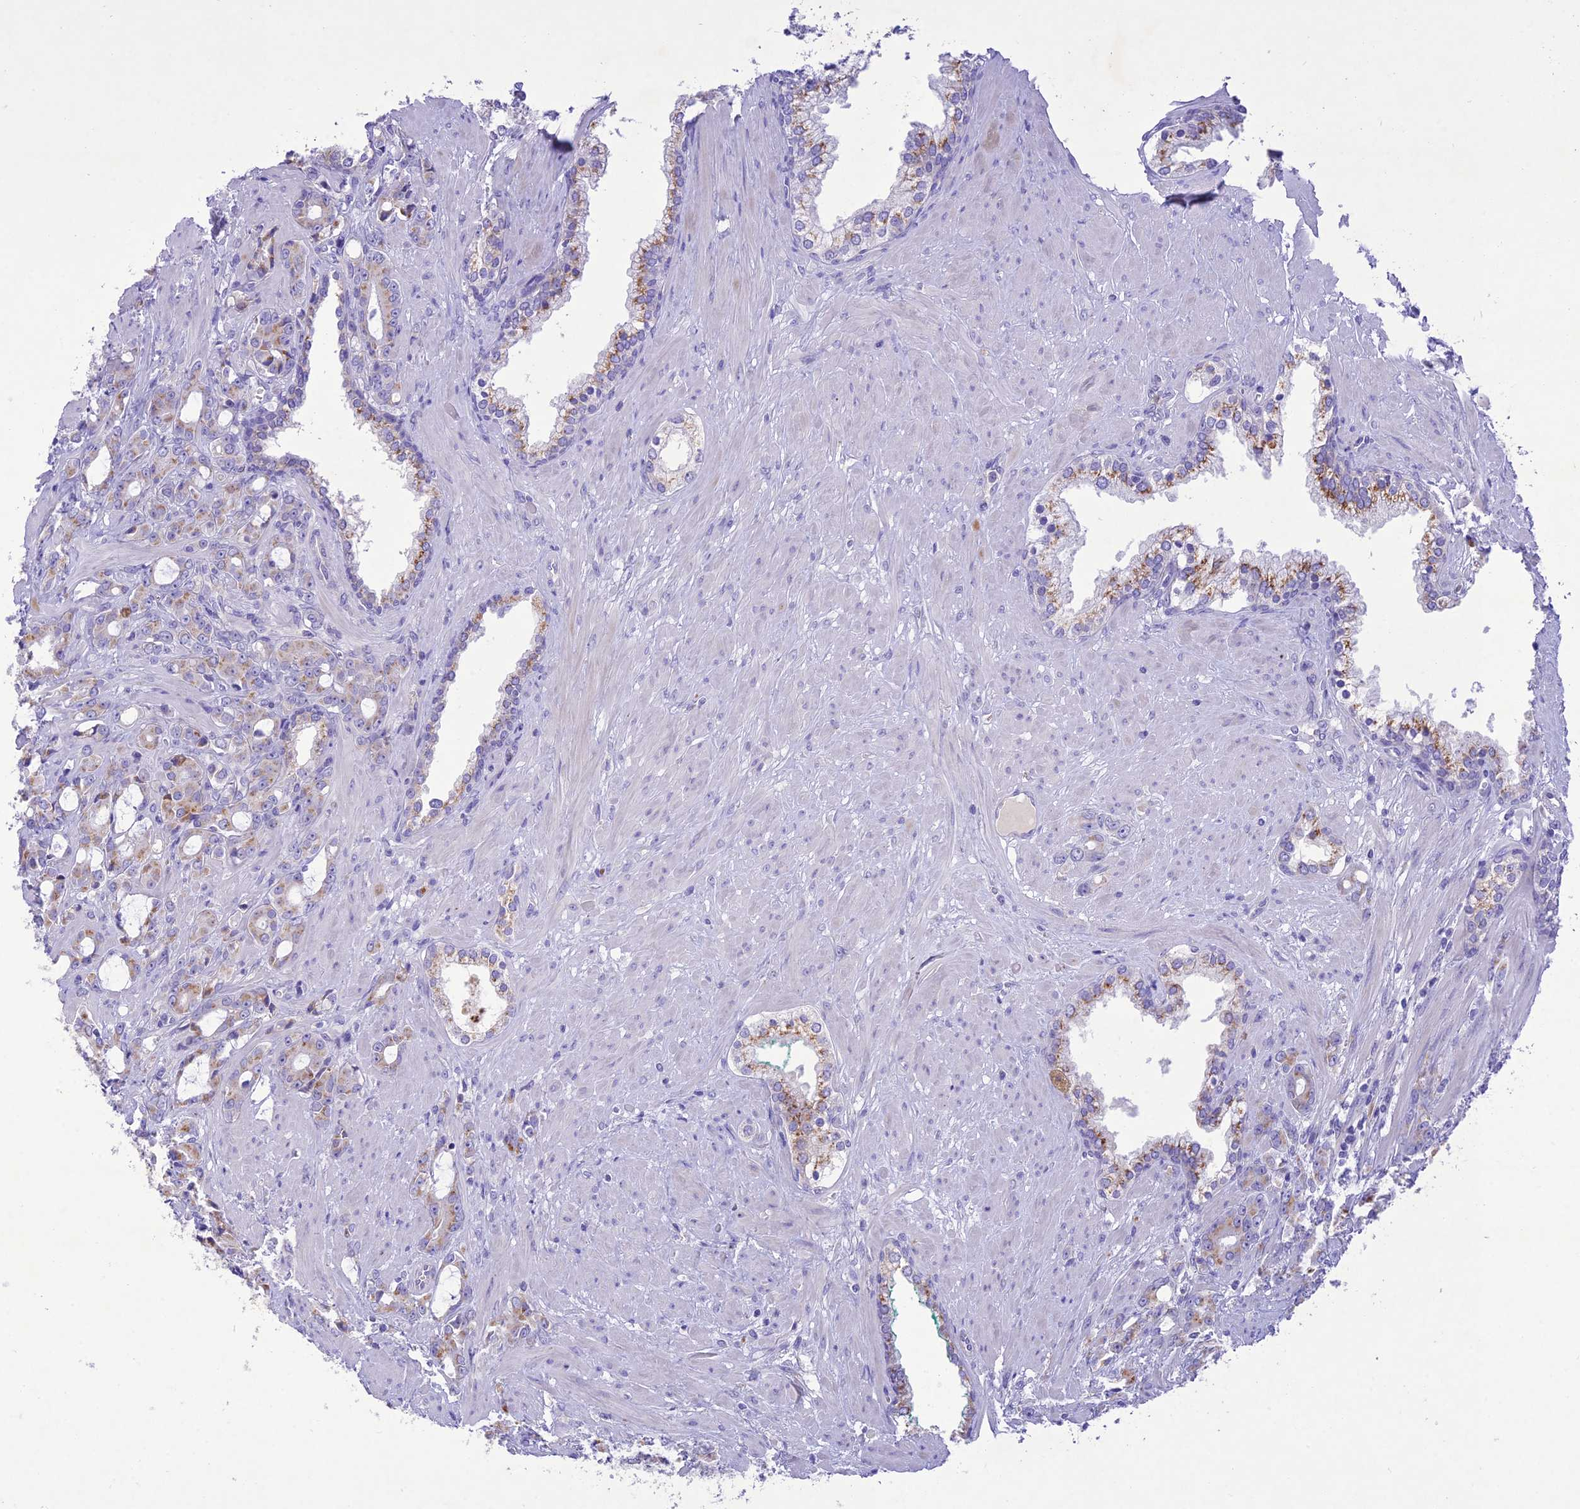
{"staining": {"intensity": "moderate", "quantity": ">75%", "location": "cytoplasmic/membranous"}, "tissue": "prostate cancer", "cell_type": "Tumor cells", "image_type": "cancer", "snomed": [{"axis": "morphology", "description": "Adenocarcinoma, High grade"}, {"axis": "topography", "description": "Prostate"}], "caption": "Brown immunohistochemical staining in human prostate high-grade adenocarcinoma shows moderate cytoplasmic/membranous positivity in approximately >75% of tumor cells.", "gene": "SLC13A5", "patient": {"sex": "male", "age": 72}}